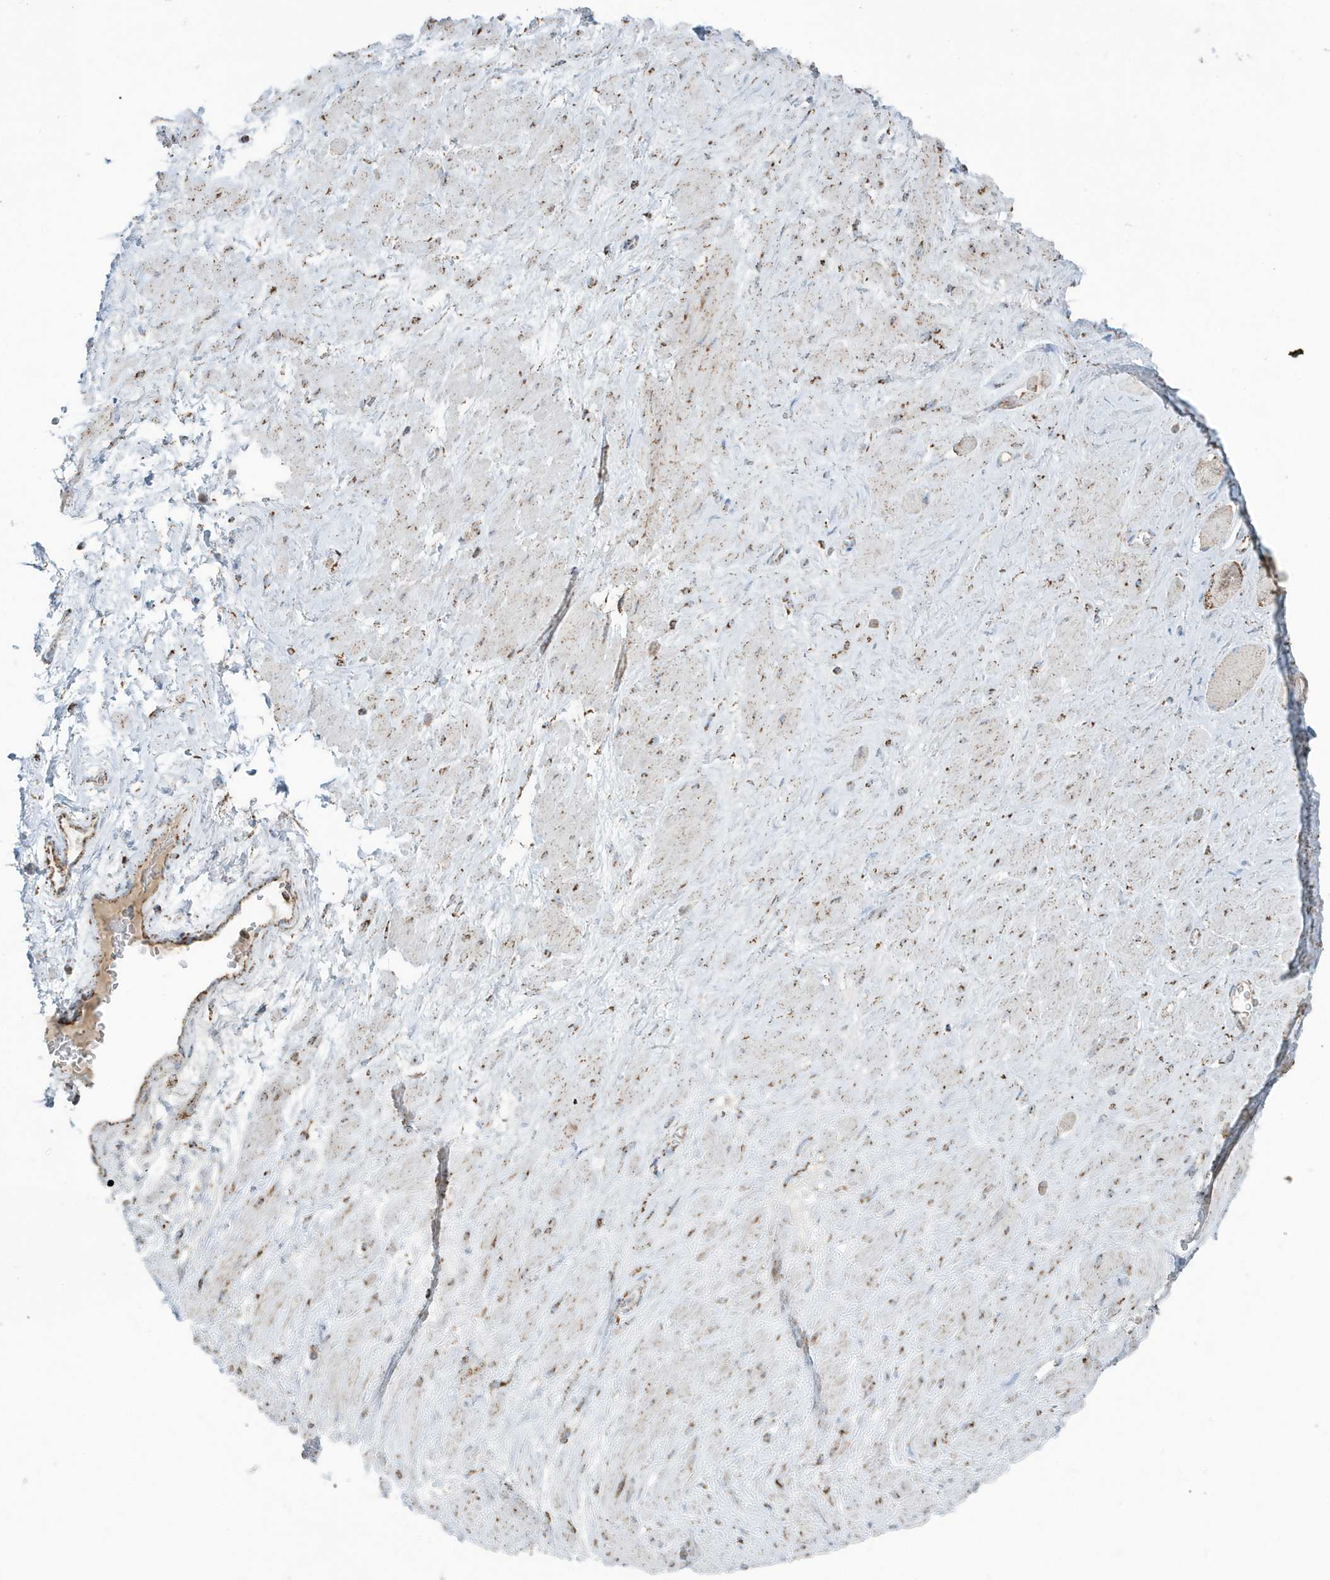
{"staining": {"intensity": "moderate", "quantity": ">75%", "location": "cytoplasmic/membranous"}, "tissue": "adipose tissue", "cell_type": "Adipocytes", "image_type": "normal", "snomed": [{"axis": "morphology", "description": "Normal tissue, NOS"}, {"axis": "morphology", "description": "Adenocarcinoma, Low grade"}, {"axis": "topography", "description": "Prostate"}, {"axis": "topography", "description": "Peripheral nerve tissue"}], "caption": "The immunohistochemical stain shows moderate cytoplasmic/membranous staining in adipocytes of normal adipose tissue. The staining is performed using DAB brown chromogen to label protein expression. The nuclei are counter-stained blue using hematoxylin.", "gene": "RAB11FIP3", "patient": {"sex": "male", "age": 63}}